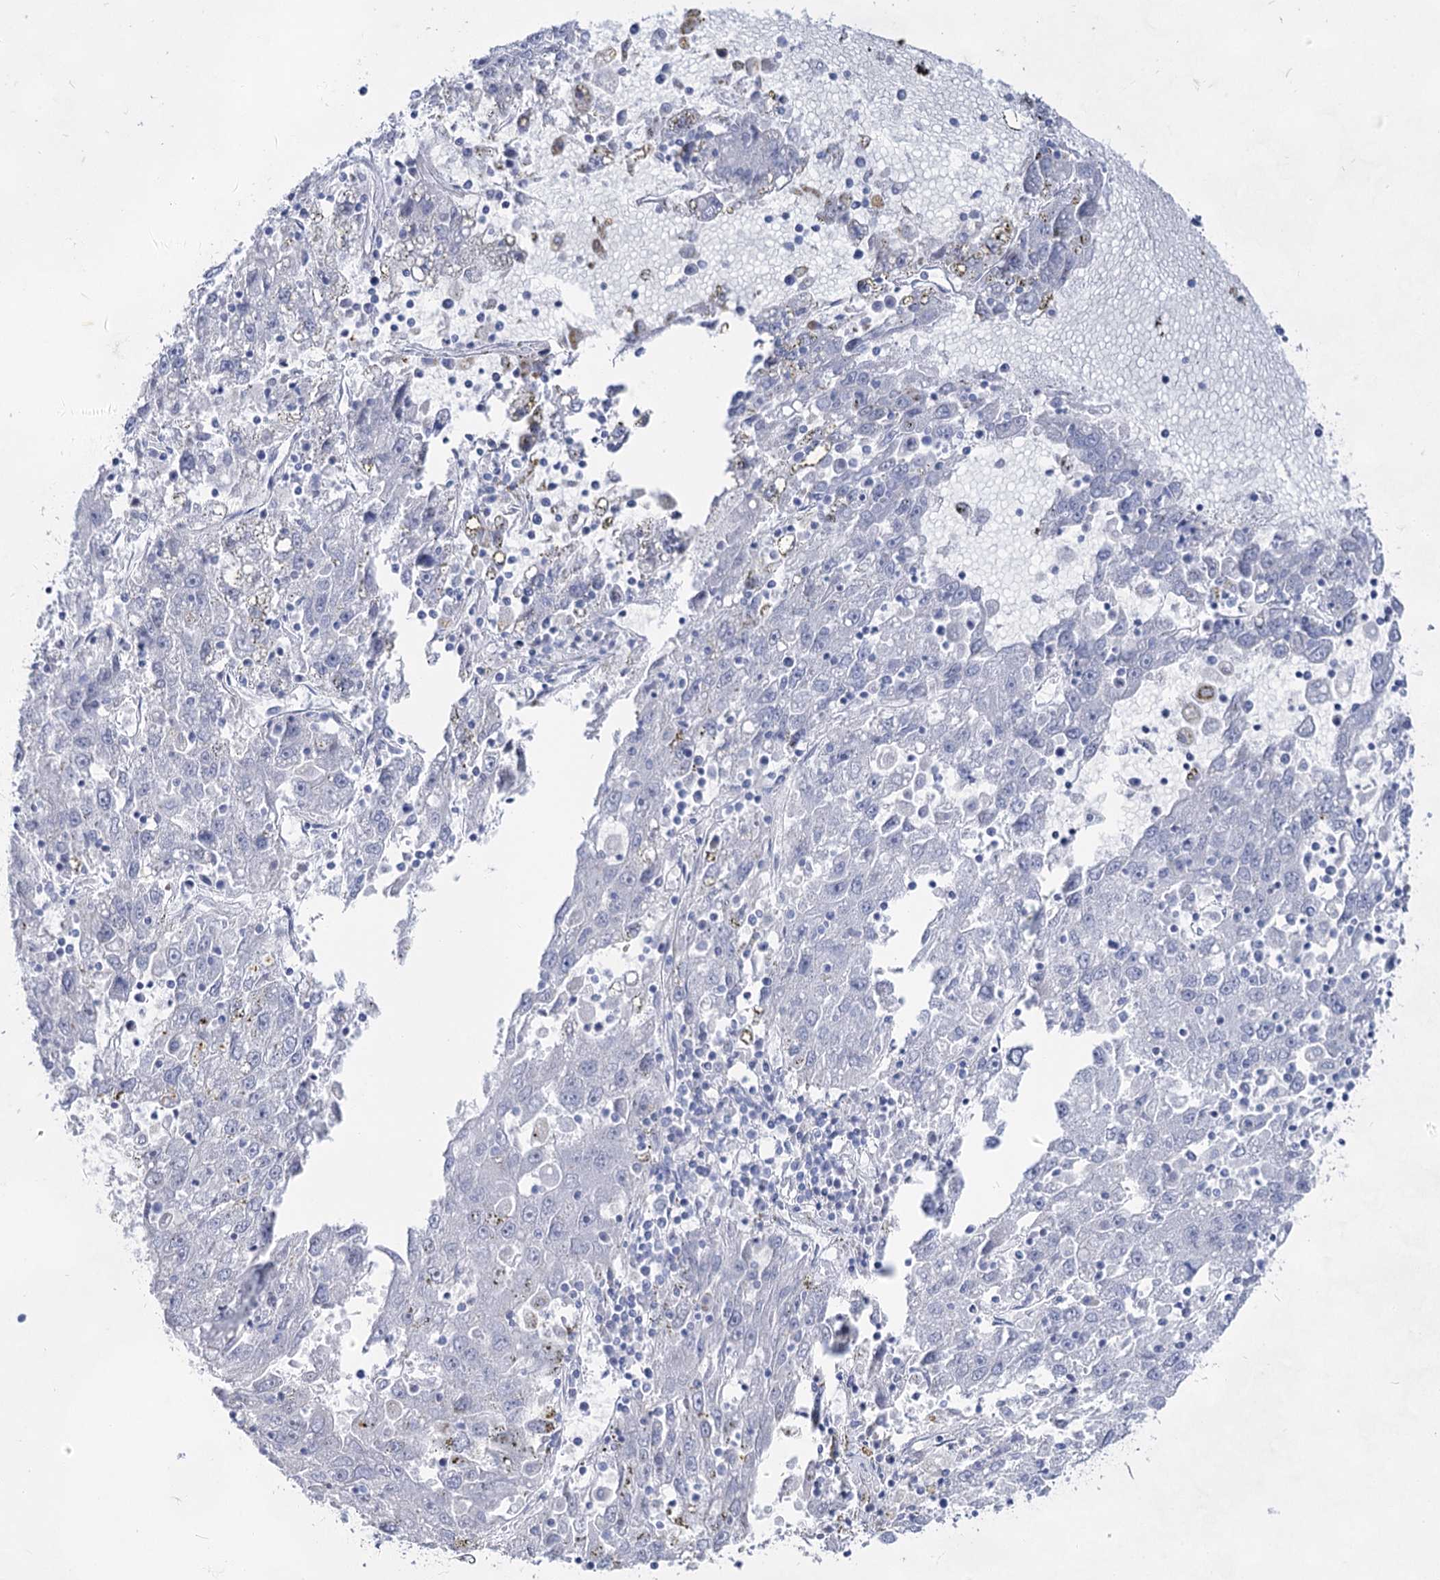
{"staining": {"intensity": "negative", "quantity": "none", "location": "none"}, "tissue": "liver cancer", "cell_type": "Tumor cells", "image_type": "cancer", "snomed": [{"axis": "morphology", "description": "Carcinoma, Hepatocellular, NOS"}, {"axis": "topography", "description": "Liver"}], "caption": "A micrograph of liver cancer (hepatocellular carcinoma) stained for a protein exhibits no brown staining in tumor cells.", "gene": "ACRV1", "patient": {"sex": "male", "age": 49}}